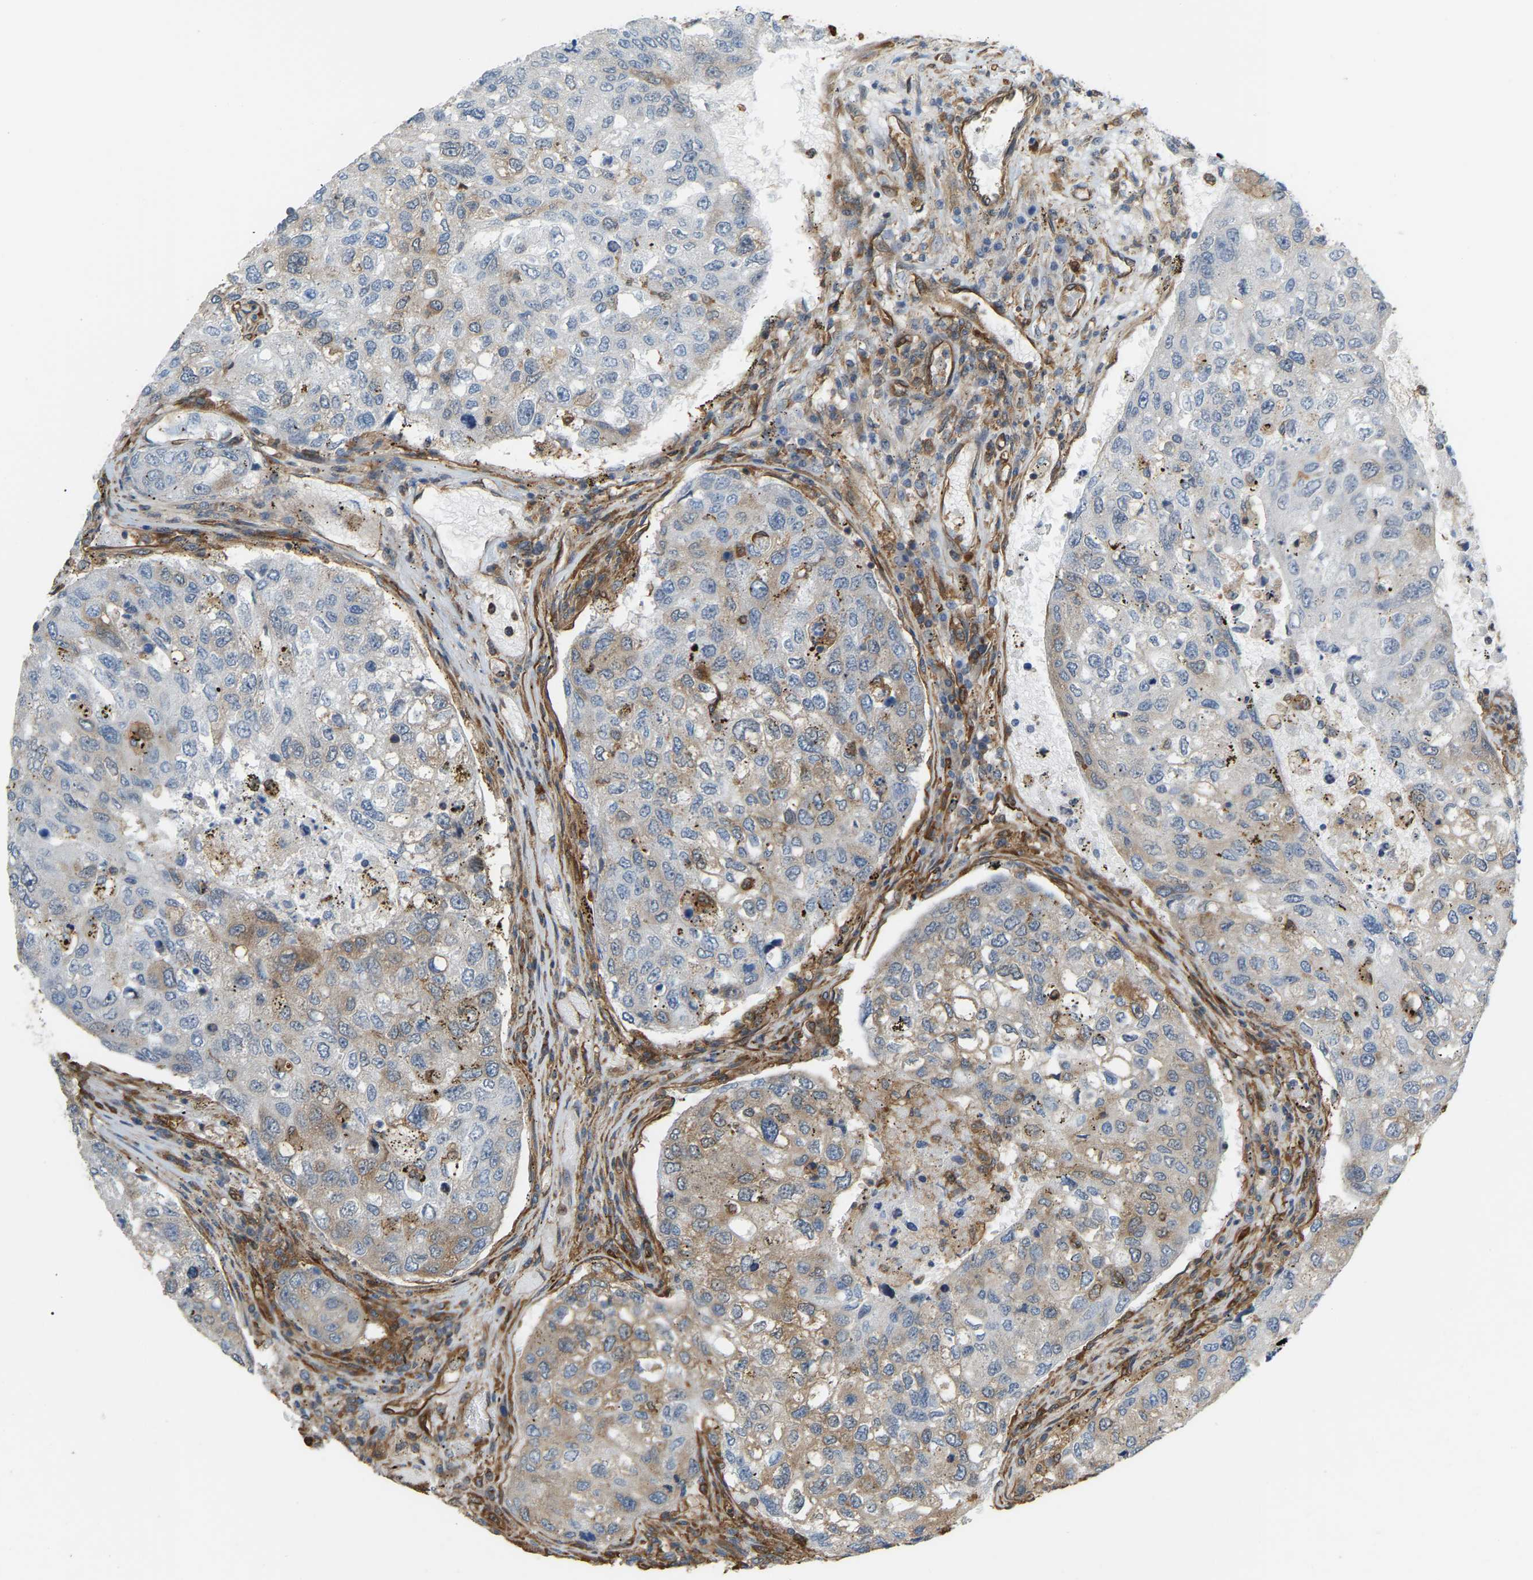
{"staining": {"intensity": "moderate", "quantity": "<25%", "location": "cytoplasmic/membranous"}, "tissue": "urothelial cancer", "cell_type": "Tumor cells", "image_type": "cancer", "snomed": [{"axis": "morphology", "description": "Urothelial carcinoma, High grade"}, {"axis": "topography", "description": "Lymph node"}, {"axis": "topography", "description": "Urinary bladder"}], "caption": "Protein expression analysis of urothelial cancer reveals moderate cytoplasmic/membranous positivity in approximately <25% of tumor cells. Nuclei are stained in blue.", "gene": "PICALM", "patient": {"sex": "male", "age": 51}}